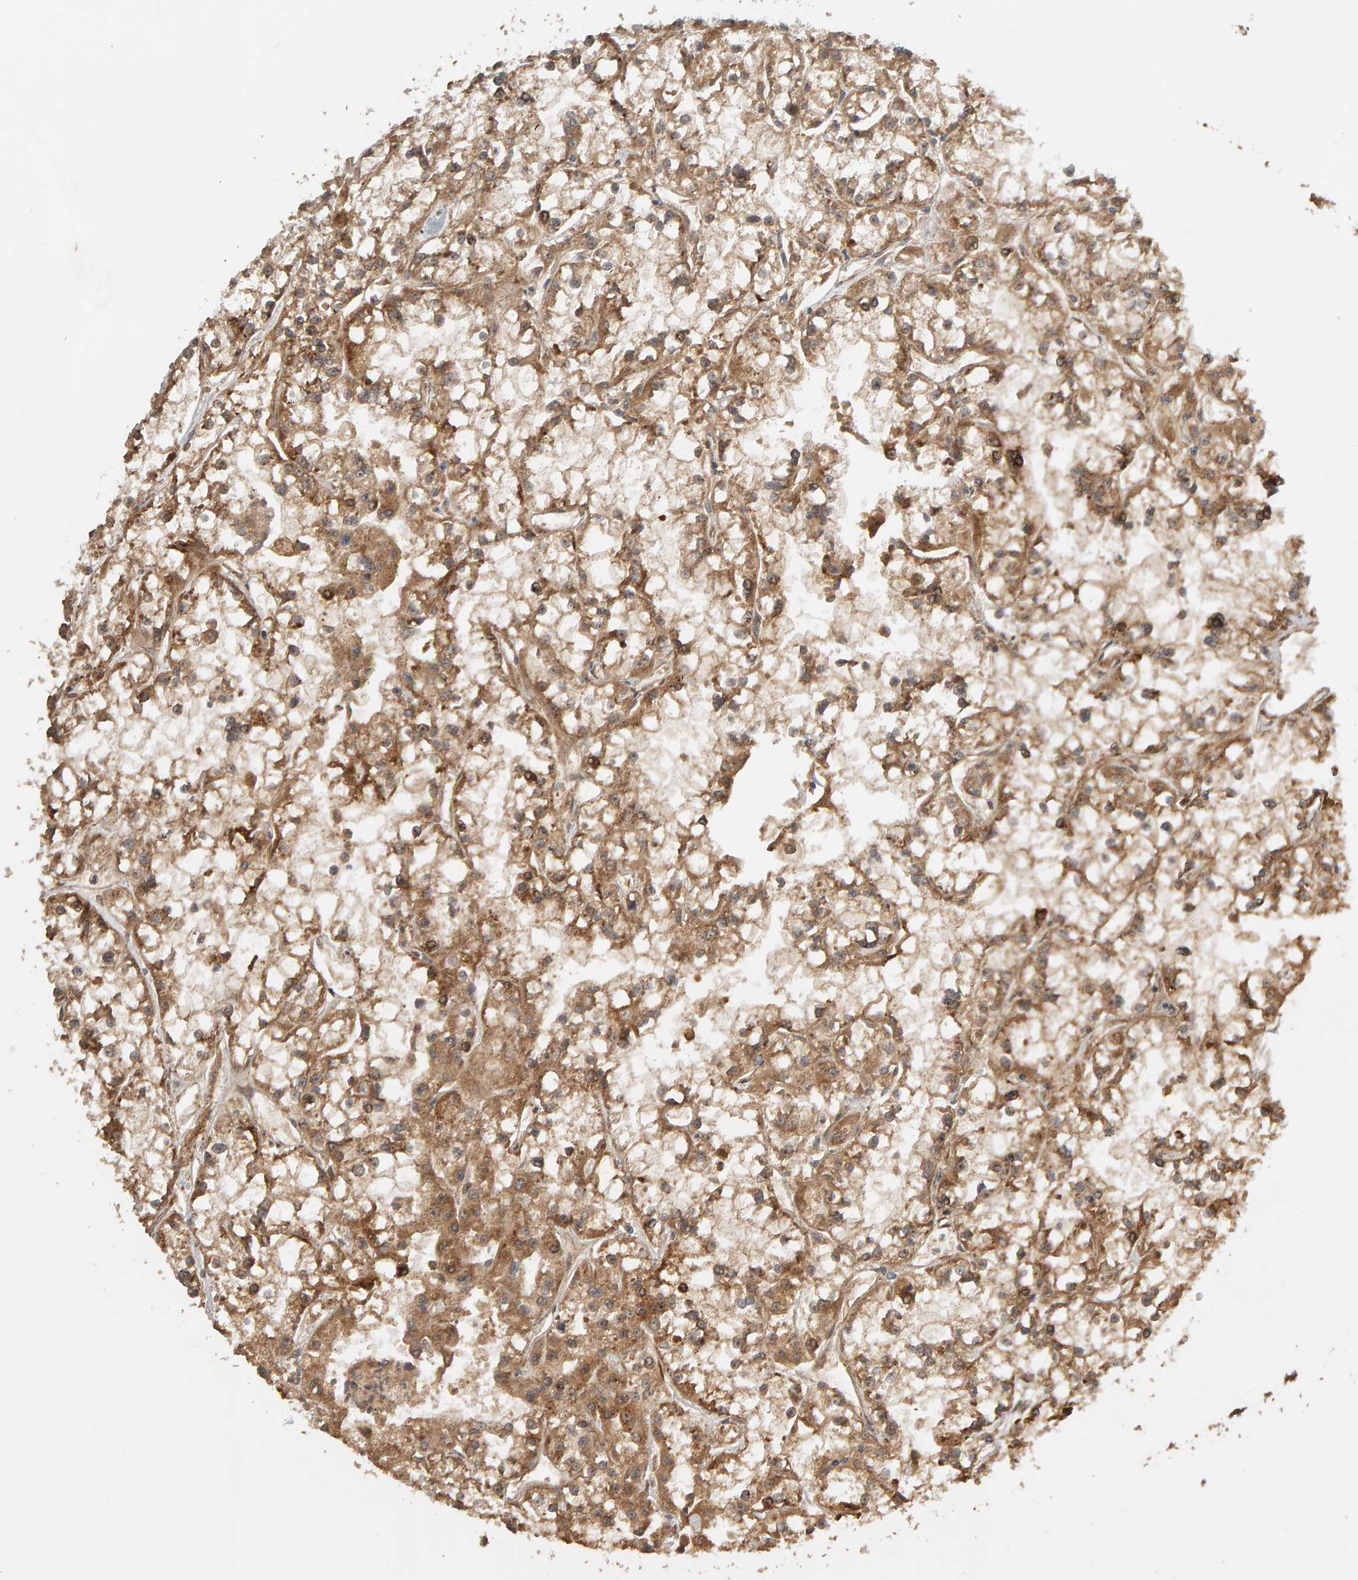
{"staining": {"intensity": "moderate", "quantity": ">75%", "location": "cytoplasmic/membranous"}, "tissue": "renal cancer", "cell_type": "Tumor cells", "image_type": "cancer", "snomed": [{"axis": "morphology", "description": "Adenocarcinoma, NOS"}, {"axis": "topography", "description": "Kidney"}], "caption": "The micrograph shows a brown stain indicating the presence of a protein in the cytoplasmic/membranous of tumor cells in renal adenocarcinoma.", "gene": "ZFAND1", "patient": {"sex": "female", "age": 52}}